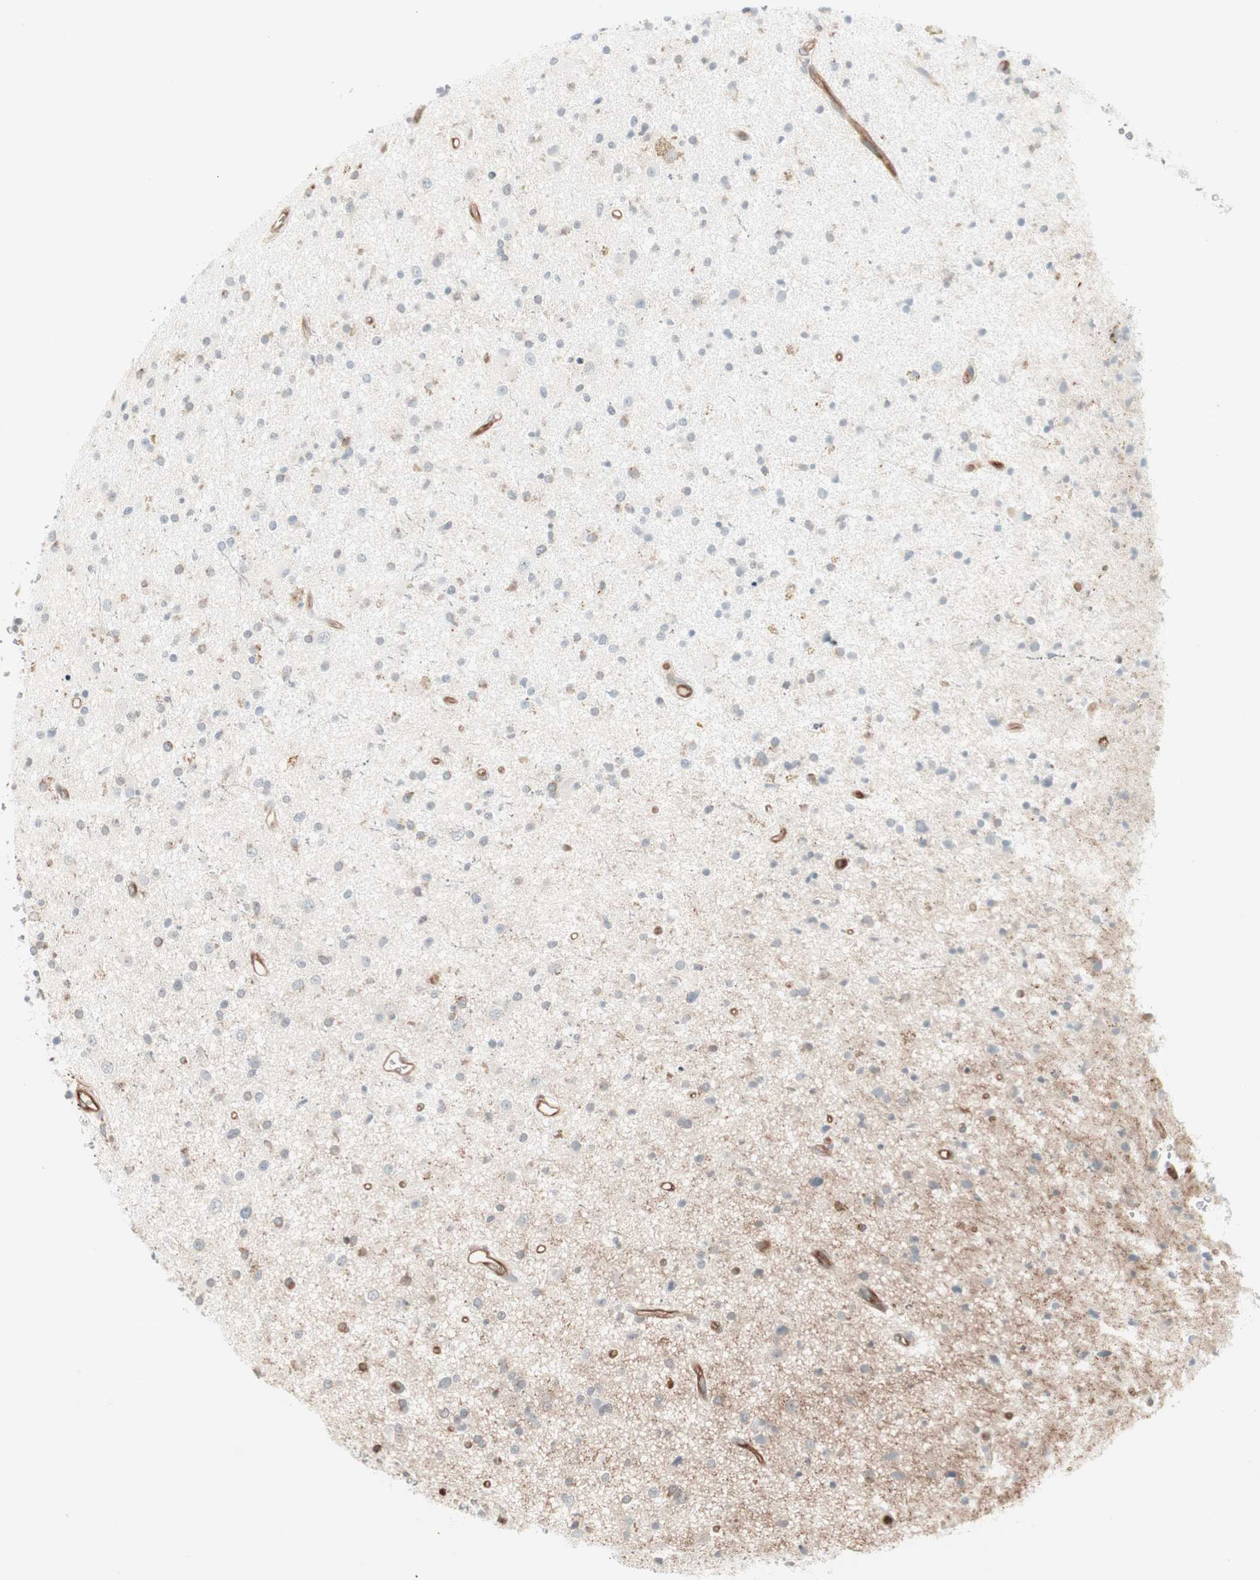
{"staining": {"intensity": "weak", "quantity": "<25%", "location": "cytoplasmic/membranous"}, "tissue": "glioma", "cell_type": "Tumor cells", "image_type": "cancer", "snomed": [{"axis": "morphology", "description": "Glioma, malignant, High grade"}, {"axis": "topography", "description": "Brain"}], "caption": "Tumor cells show no significant protein staining in glioma.", "gene": "TCP11L1", "patient": {"sex": "male", "age": 33}}